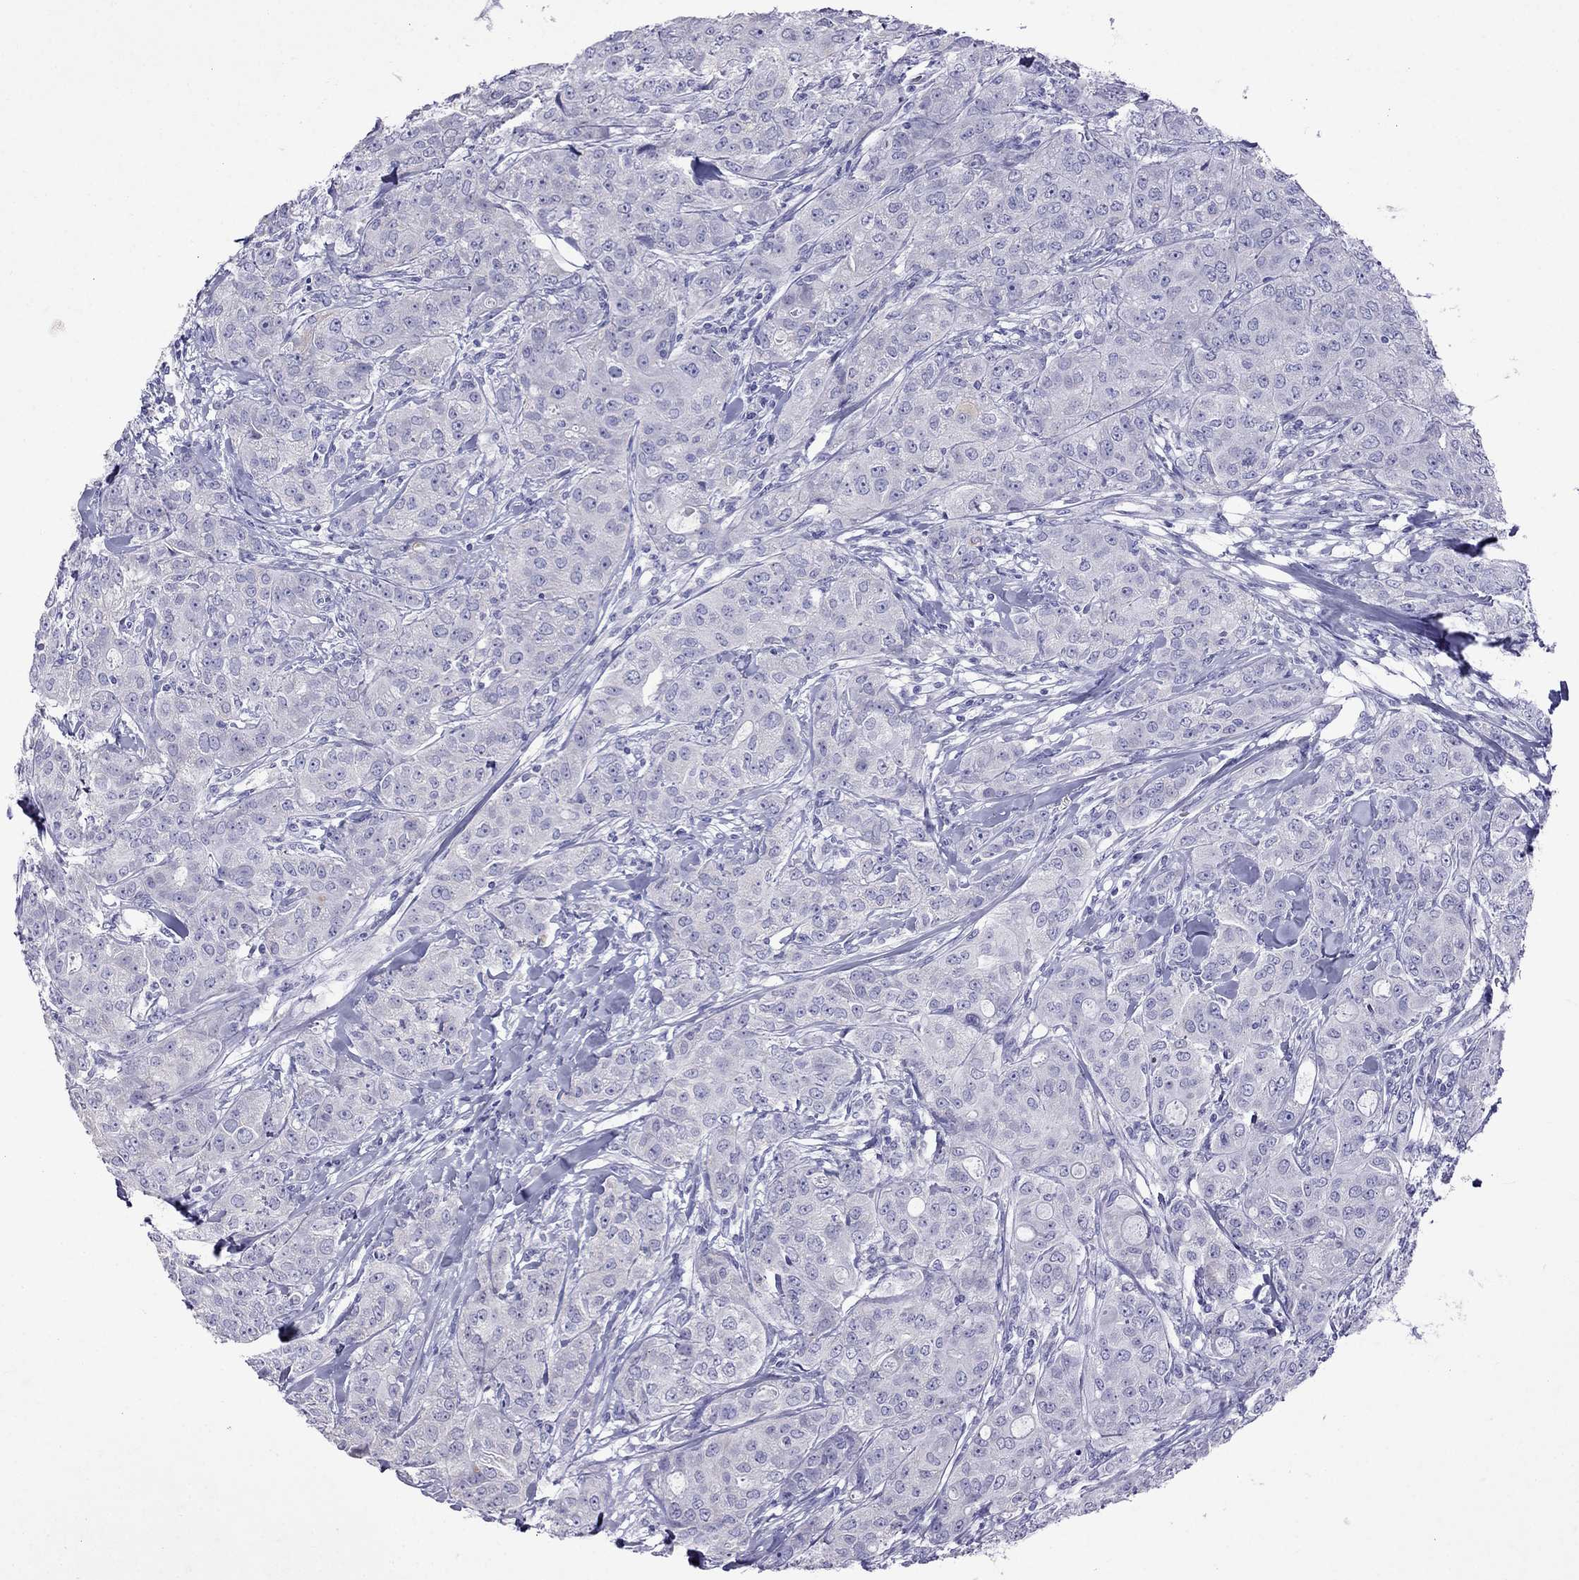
{"staining": {"intensity": "negative", "quantity": "none", "location": "none"}, "tissue": "breast cancer", "cell_type": "Tumor cells", "image_type": "cancer", "snomed": [{"axis": "morphology", "description": "Duct carcinoma"}, {"axis": "topography", "description": "Breast"}], "caption": "The micrograph demonstrates no staining of tumor cells in infiltrating ductal carcinoma (breast).", "gene": "TDRD1", "patient": {"sex": "female", "age": 43}}